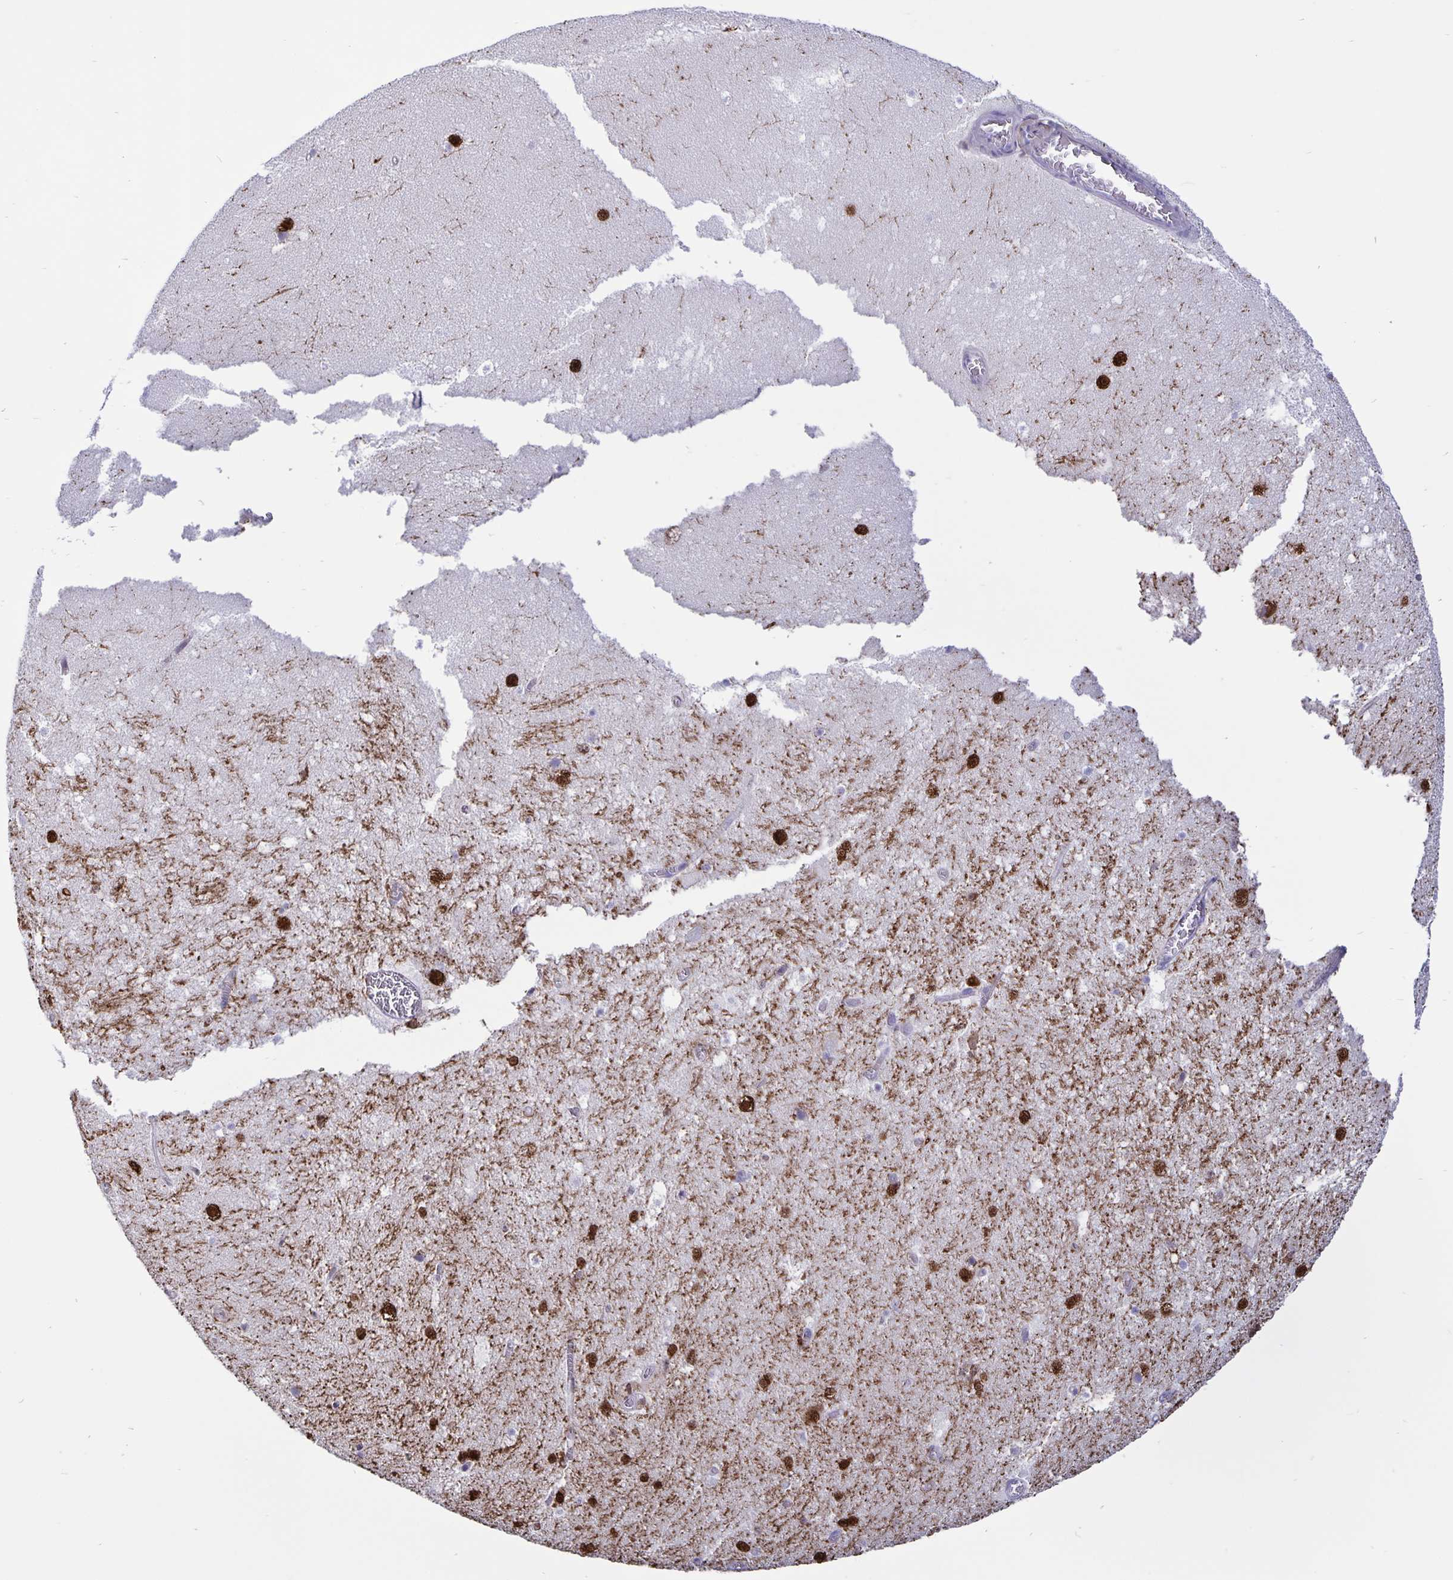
{"staining": {"intensity": "strong", "quantity": "<25%", "location": "cytoplasmic/membranous,nuclear"}, "tissue": "hippocampus", "cell_type": "Glial cells", "image_type": "normal", "snomed": [{"axis": "morphology", "description": "Normal tissue, NOS"}, {"axis": "topography", "description": "Hippocampus"}], "caption": "This image displays benign hippocampus stained with IHC to label a protein in brown. The cytoplasmic/membranous,nuclear of glial cells show strong positivity for the protein. Nuclei are counter-stained blue.", "gene": "ERMN", "patient": {"sex": "female", "age": 42}}